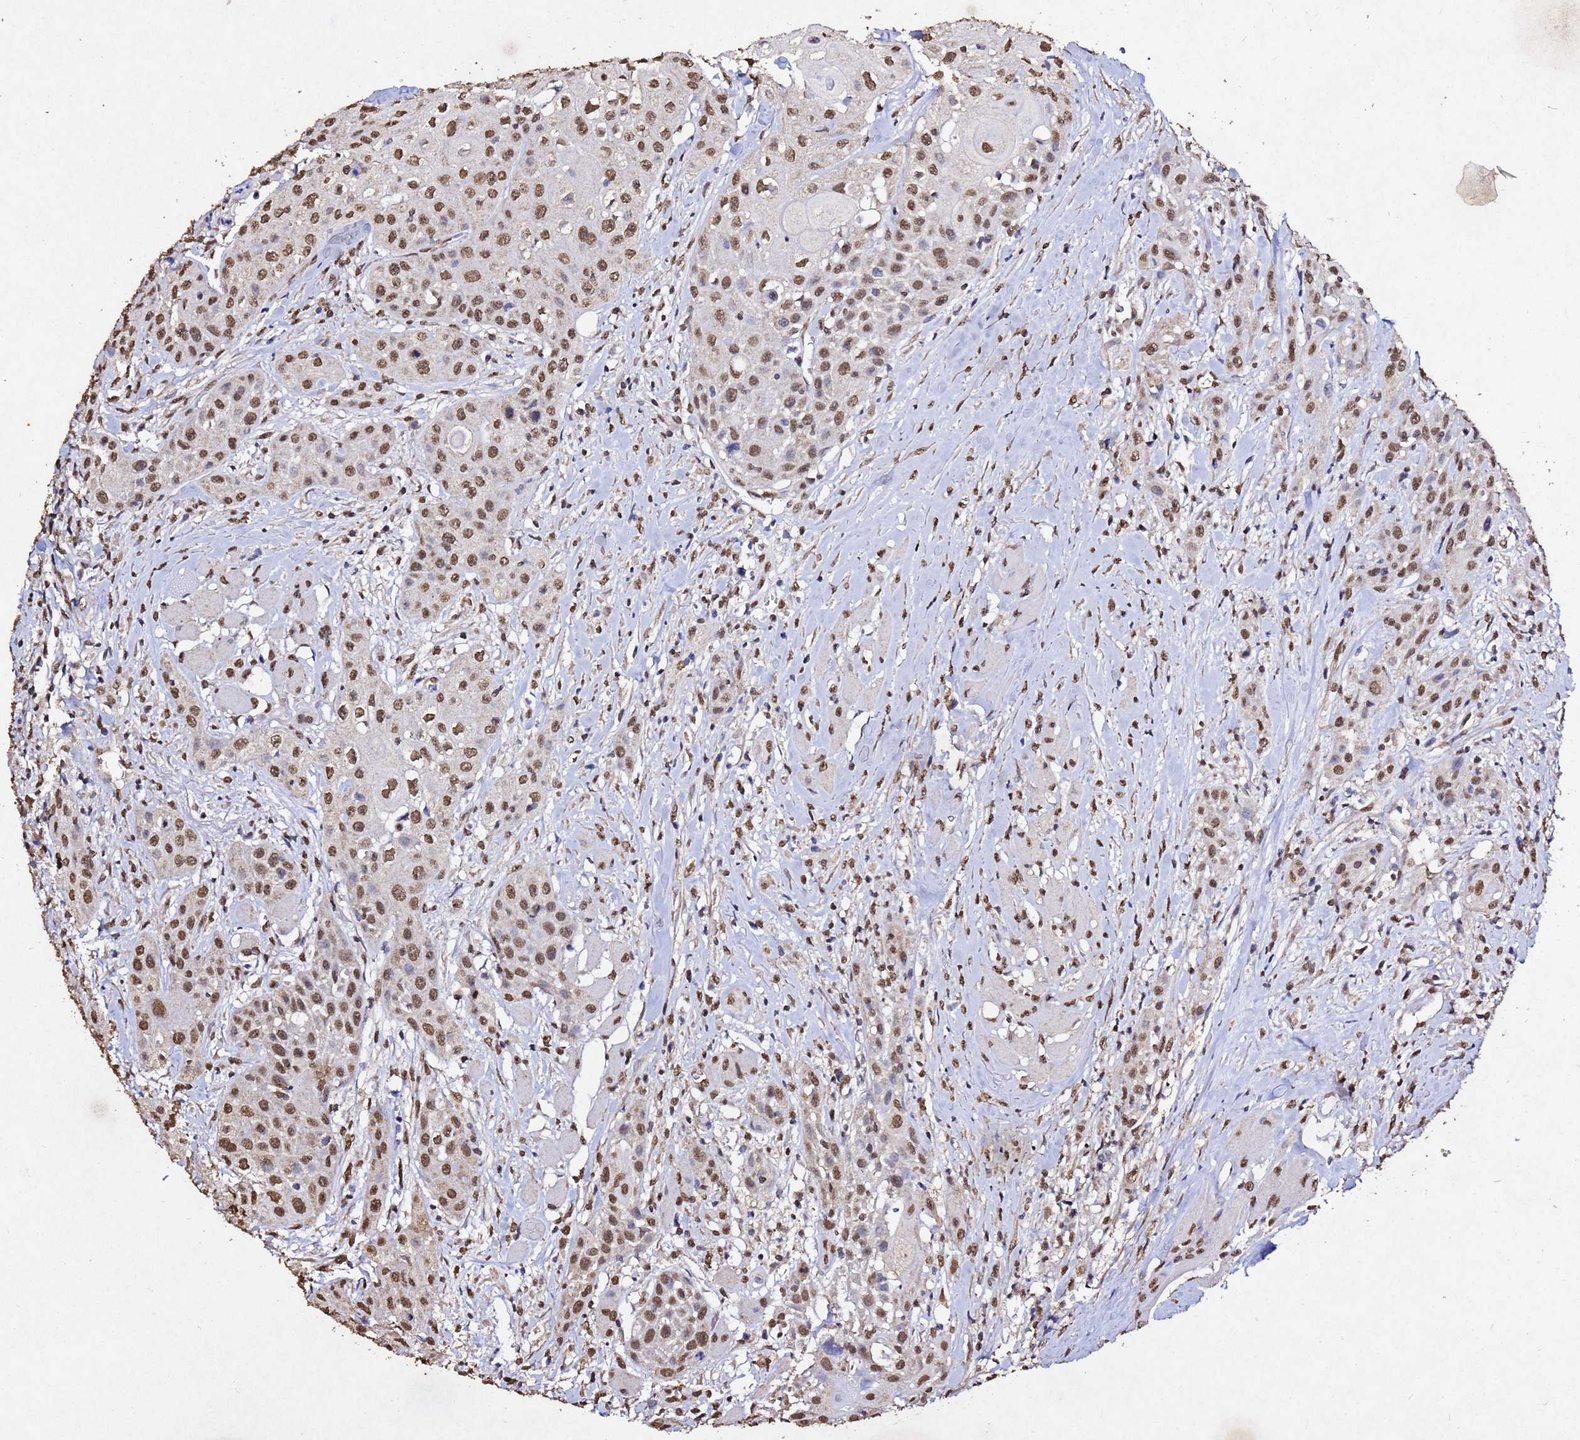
{"staining": {"intensity": "moderate", "quantity": ">75%", "location": "nuclear"}, "tissue": "head and neck cancer", "cell_type": "Tumor cells", "image_type": "cancer", "snomed": [{"axis": "morphology", "description": "Squamous cell carcinoma, NOS"}, {"axis": "topography", "description": "Oral tissue"}, {"axis": "topography", "description": "Head-Neck"}], "caption": "Protein analysis of head and neck cancer (squamous cell carcinoma) tissue shows moderate nuclear staining in approximately >75% of tumor cells.", "gene": "MYOCD", "patient": {"sex": "female", "age": 82}}